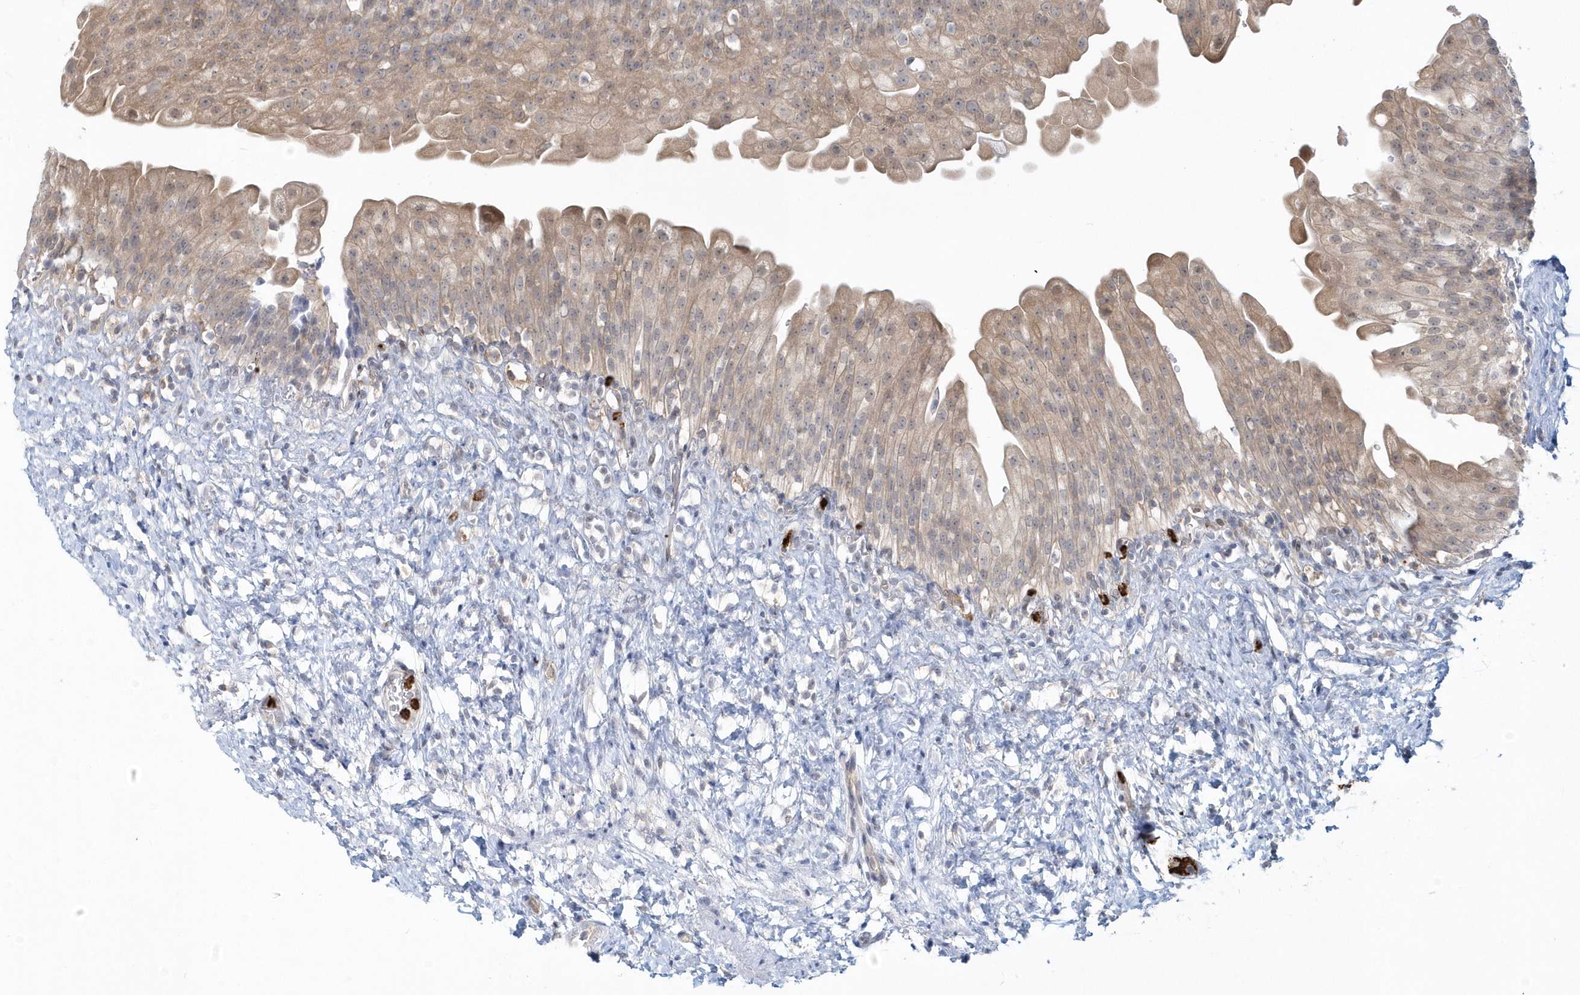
{"staining": {"intensity": "weak", "quantity": "25%-75%", "location": "cytoplasmic/membranous"}, "tissue": "urinary bladder", "cell_type": "Urothelial cells", "image_type": "normal", "snomed": [{"axis": "morphology", "description": "Normal tissue, NOS"}, {"axis": "topography", "description": "Urinary bladder"}], "caption": "A high-resolution image shows immunohistochemistry (IHC) staining of benign urinary bladder, which demonstrates weak cytoplasmic/membranous expression in approximately 25%-75% of urothelial cells.", "gene": "RNF7", "patient": {"sex": "female", "age": 27}}